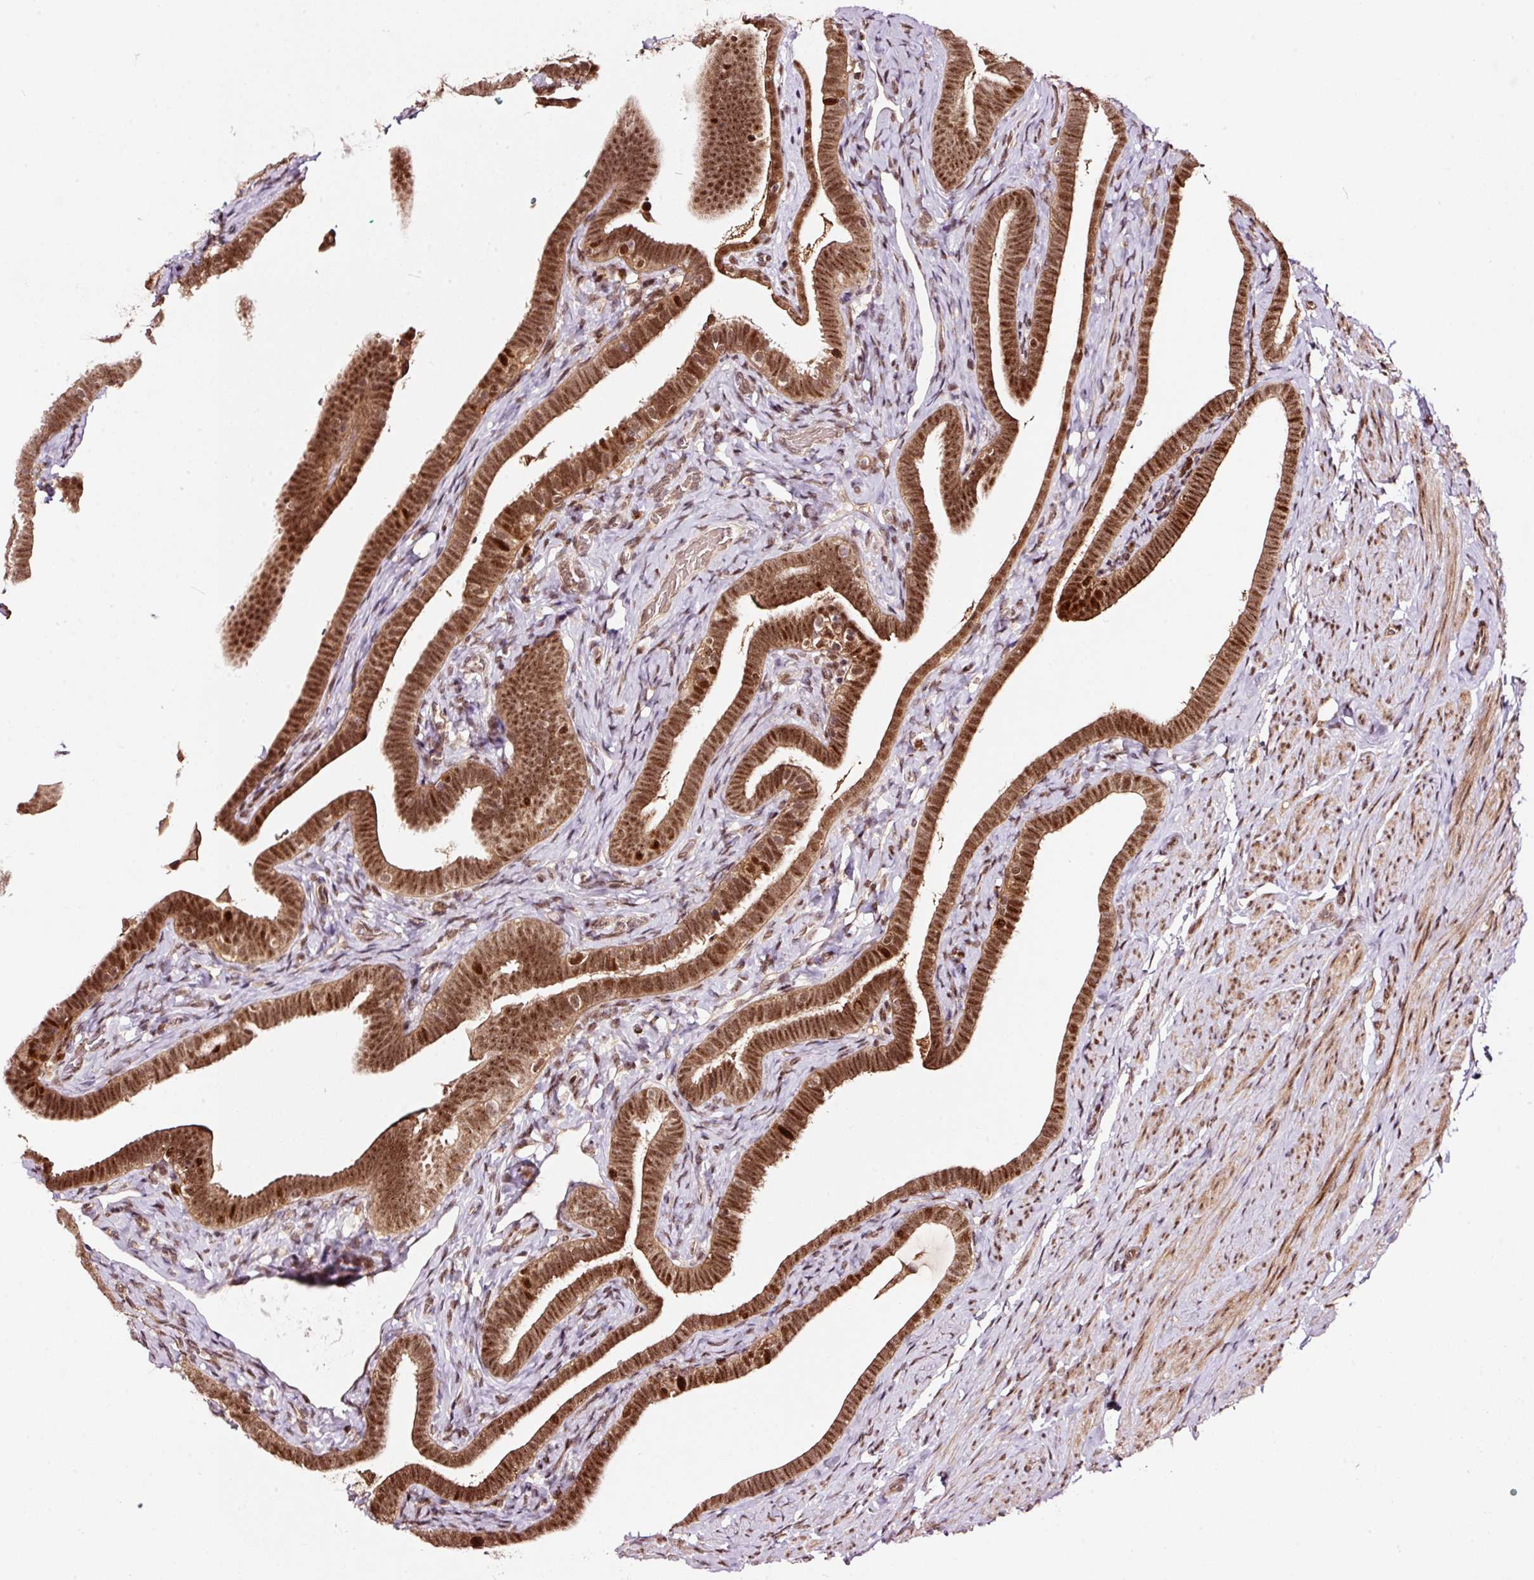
{"staining": {"intensity": "strong", "quantity": ">75%", "location": "cytoplasmic/membranous,nuclear"}, "tissue": "fallopian tube", "cell_type": "Glandular cells", "image_type": "normal", "snomed": [{"axis": "morphology", "description": "Normal tissue, NOS"}, {"axis": "topography", "description": "Fallopian tube"}], "caption": "Fallopian tube stained for a protein (brown) reveals strong cytoplasmic/membranous,nuclear positive expression in about >75% of glandular cells.", "gene": "RFC4", "patient": {"sex": "female", "age": 69}}